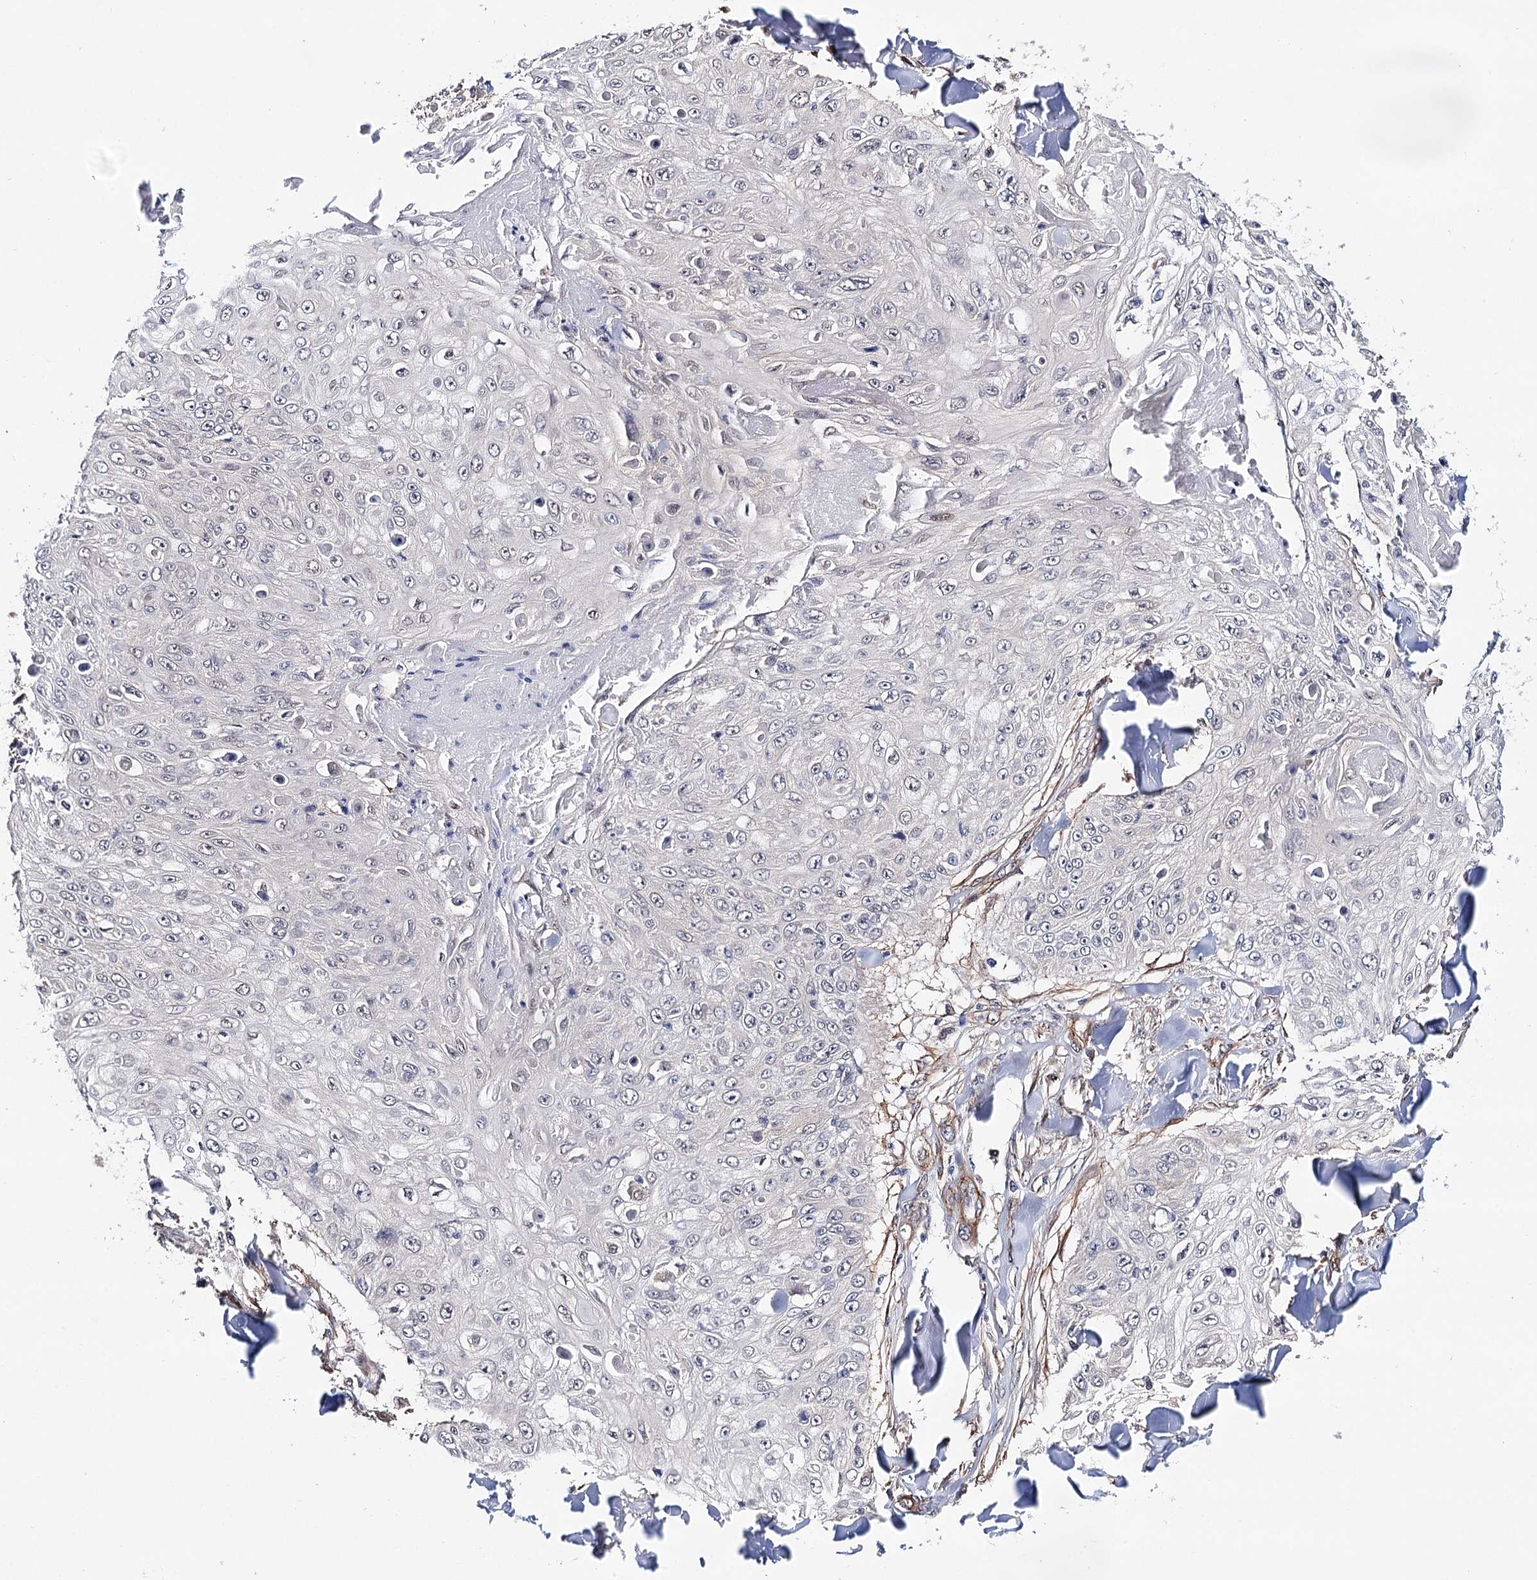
{"staining": {"intensity": "negative", "quantity": "none", "location": "none"}, "tissue": "skin cancer", "cell_type": "Tumor cells", "image_type": "cancer", "snomed": [{"axis": "morphology", "description": "Squamous cell carcinoma, NOS"}, {"axis": "topography", "description": "Skin"}], "caption": "Tumor cells are negative for protein expression in human skin cancer (squamous cell carcinoma). Nuclei are stained in blue.", "gene": "PPP2R5B", "patient": {"sex": "male", "age": 86}}